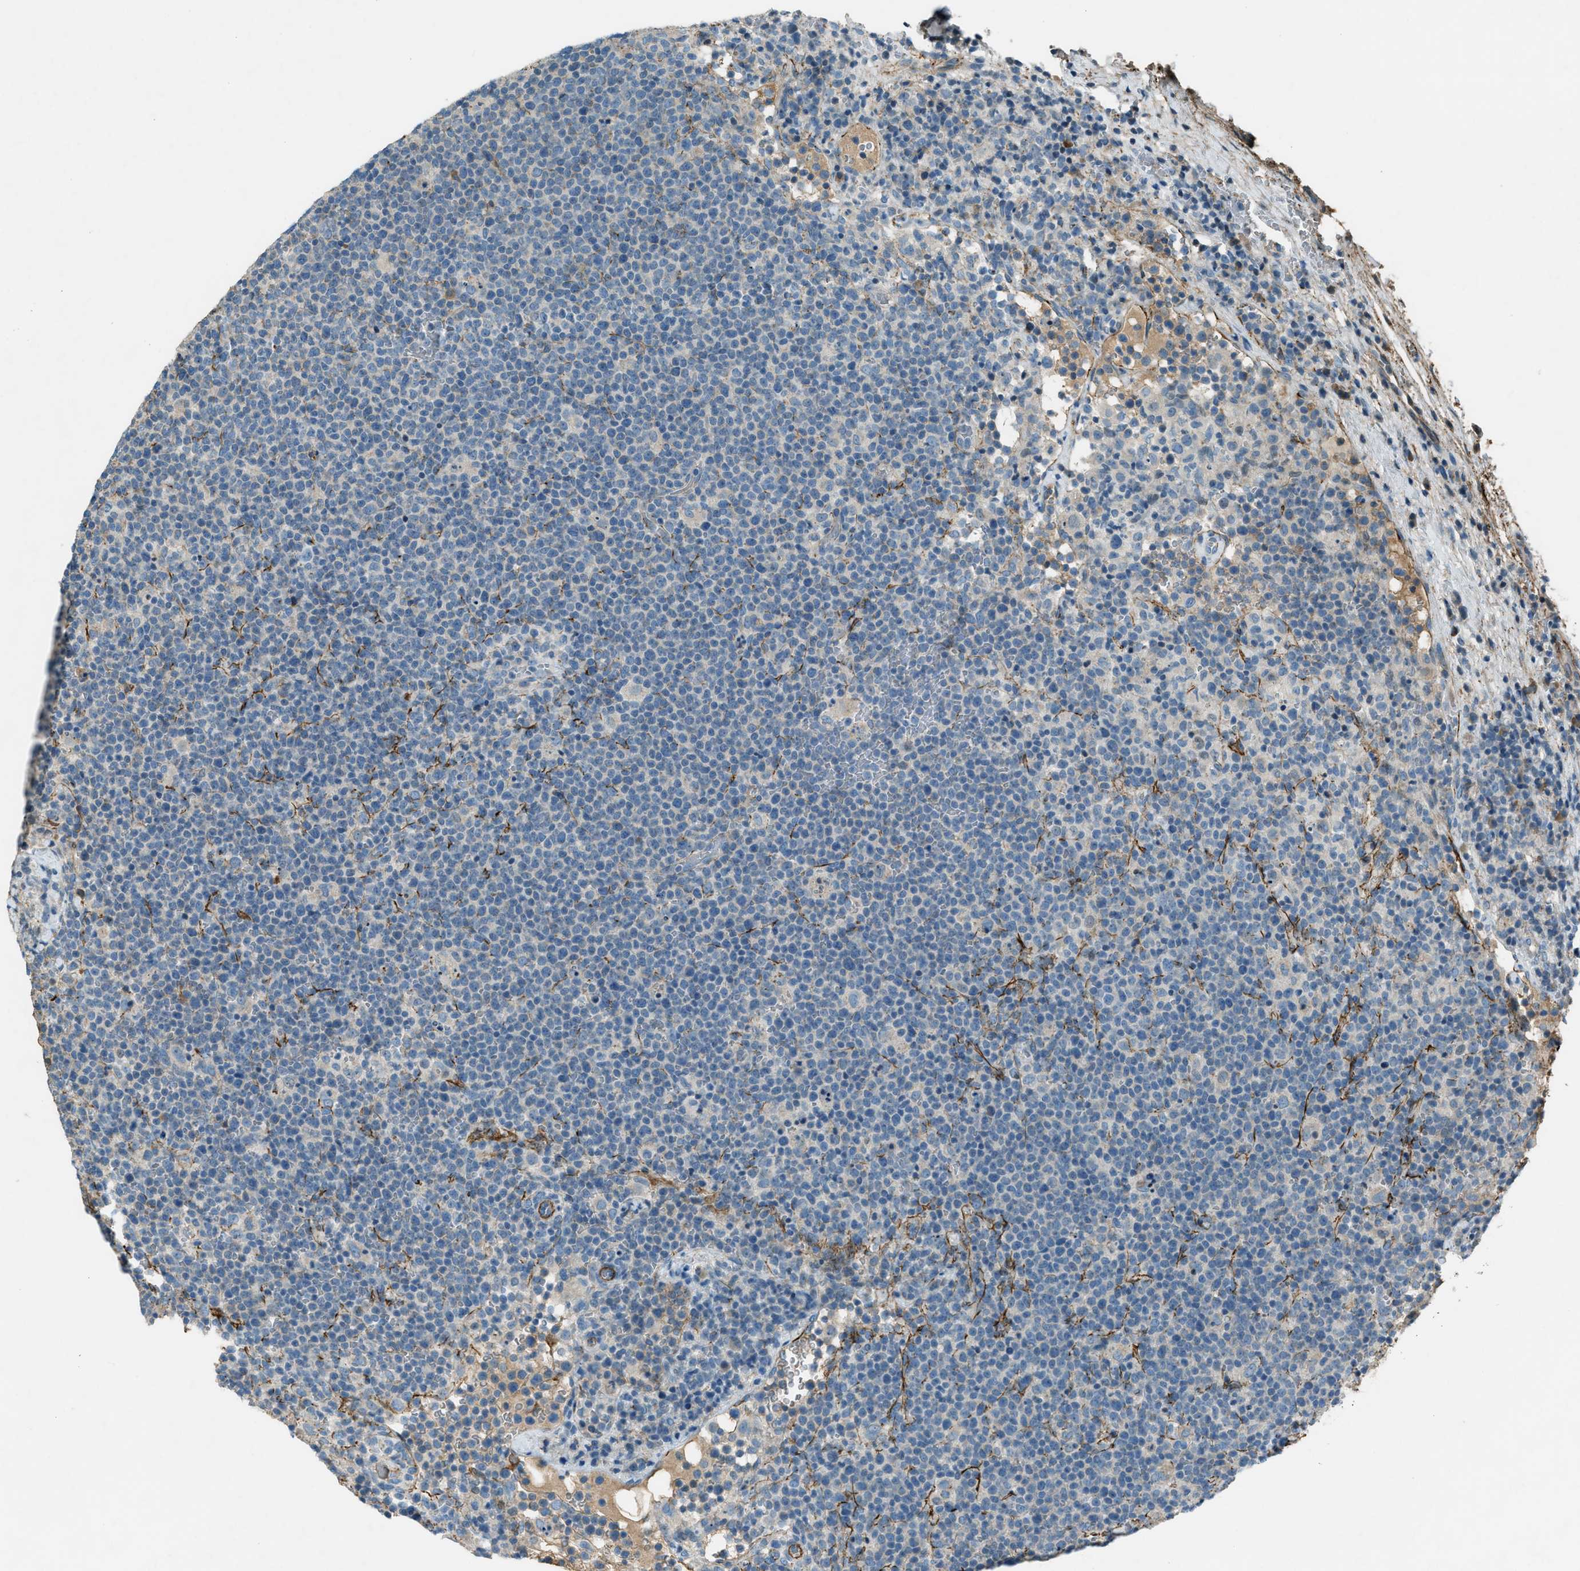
{"staining": {"intensity": "negative", "quantity": "none", "location": "none"}, "tissue": "lymphoma", "cell_type": "Tumor cells", "image_type": "cancer", "snomed": [{"axis": "morphology", "description": "Malignant lymphoma, non-Hodgkin's type, High grade"}, {"axis": "topography", "description": "Lymph node"}], "caption": "Immunohistochemistry image of human lymphoma stained for a protein (brown), which shows no staining in tumor cells.", "gene": "FBLN2", "patient": {"sex": "male", "age": 61}}